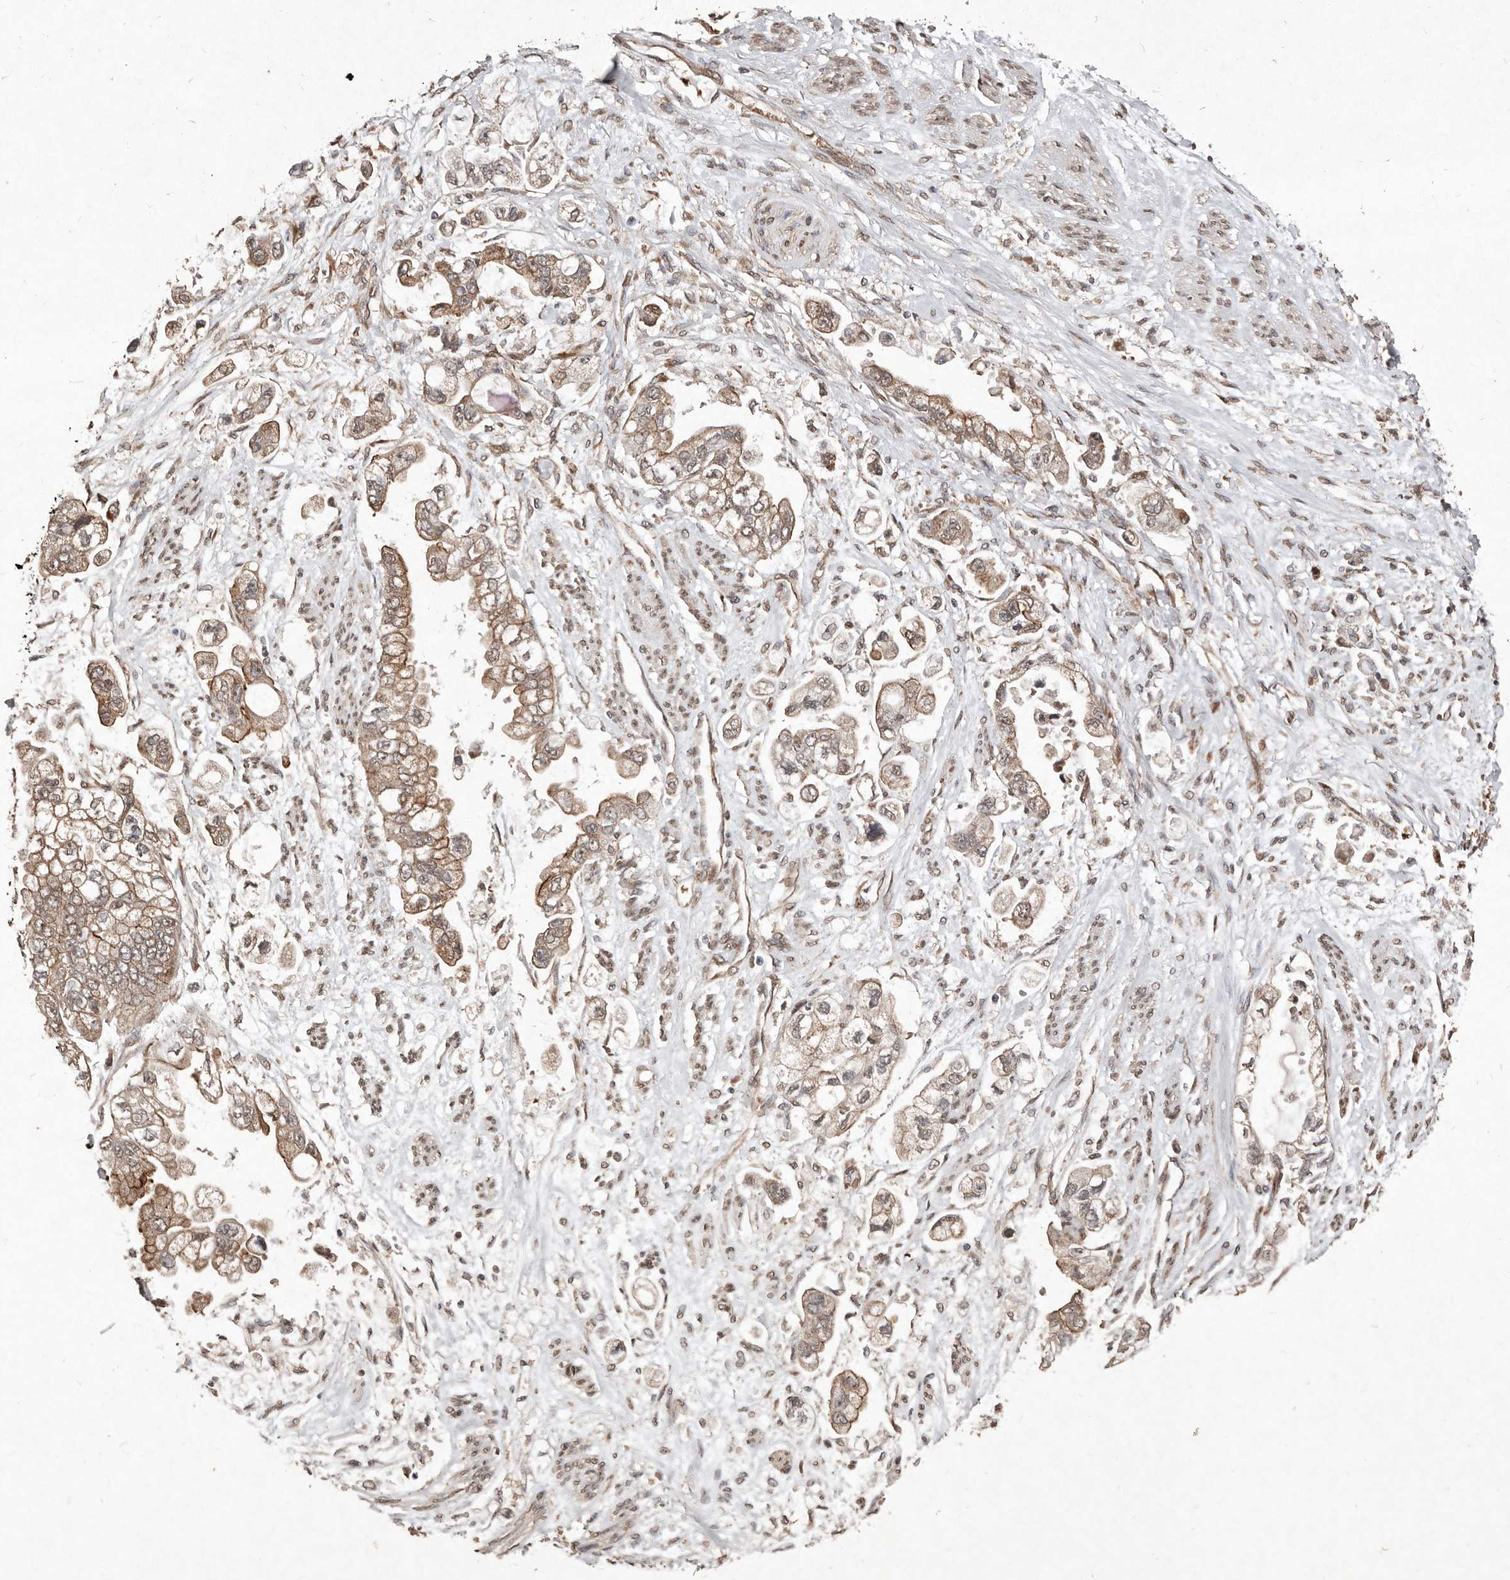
{"staining": {"intensity": "moderate", "quantity": ">75%", "location": "cytoplasmic/membranous"}, "tissue": "stomach cancer", "cell_type": "Tumor cells", "image_type": "cancer", "snomed": [{"axis": "morphology", "description": "Adenocarcinoma, NOS"}, {"axis": "topography", "description": "Stomach"}], "caption": "About >75% of tumor cells in human stomach cancer reveal moderate cytoplasmic/membranous protein expression as visualized by brown immunohistochemical staining.", "gene": "DIP2C", "patient": {"sex": "male", "age": 62}}